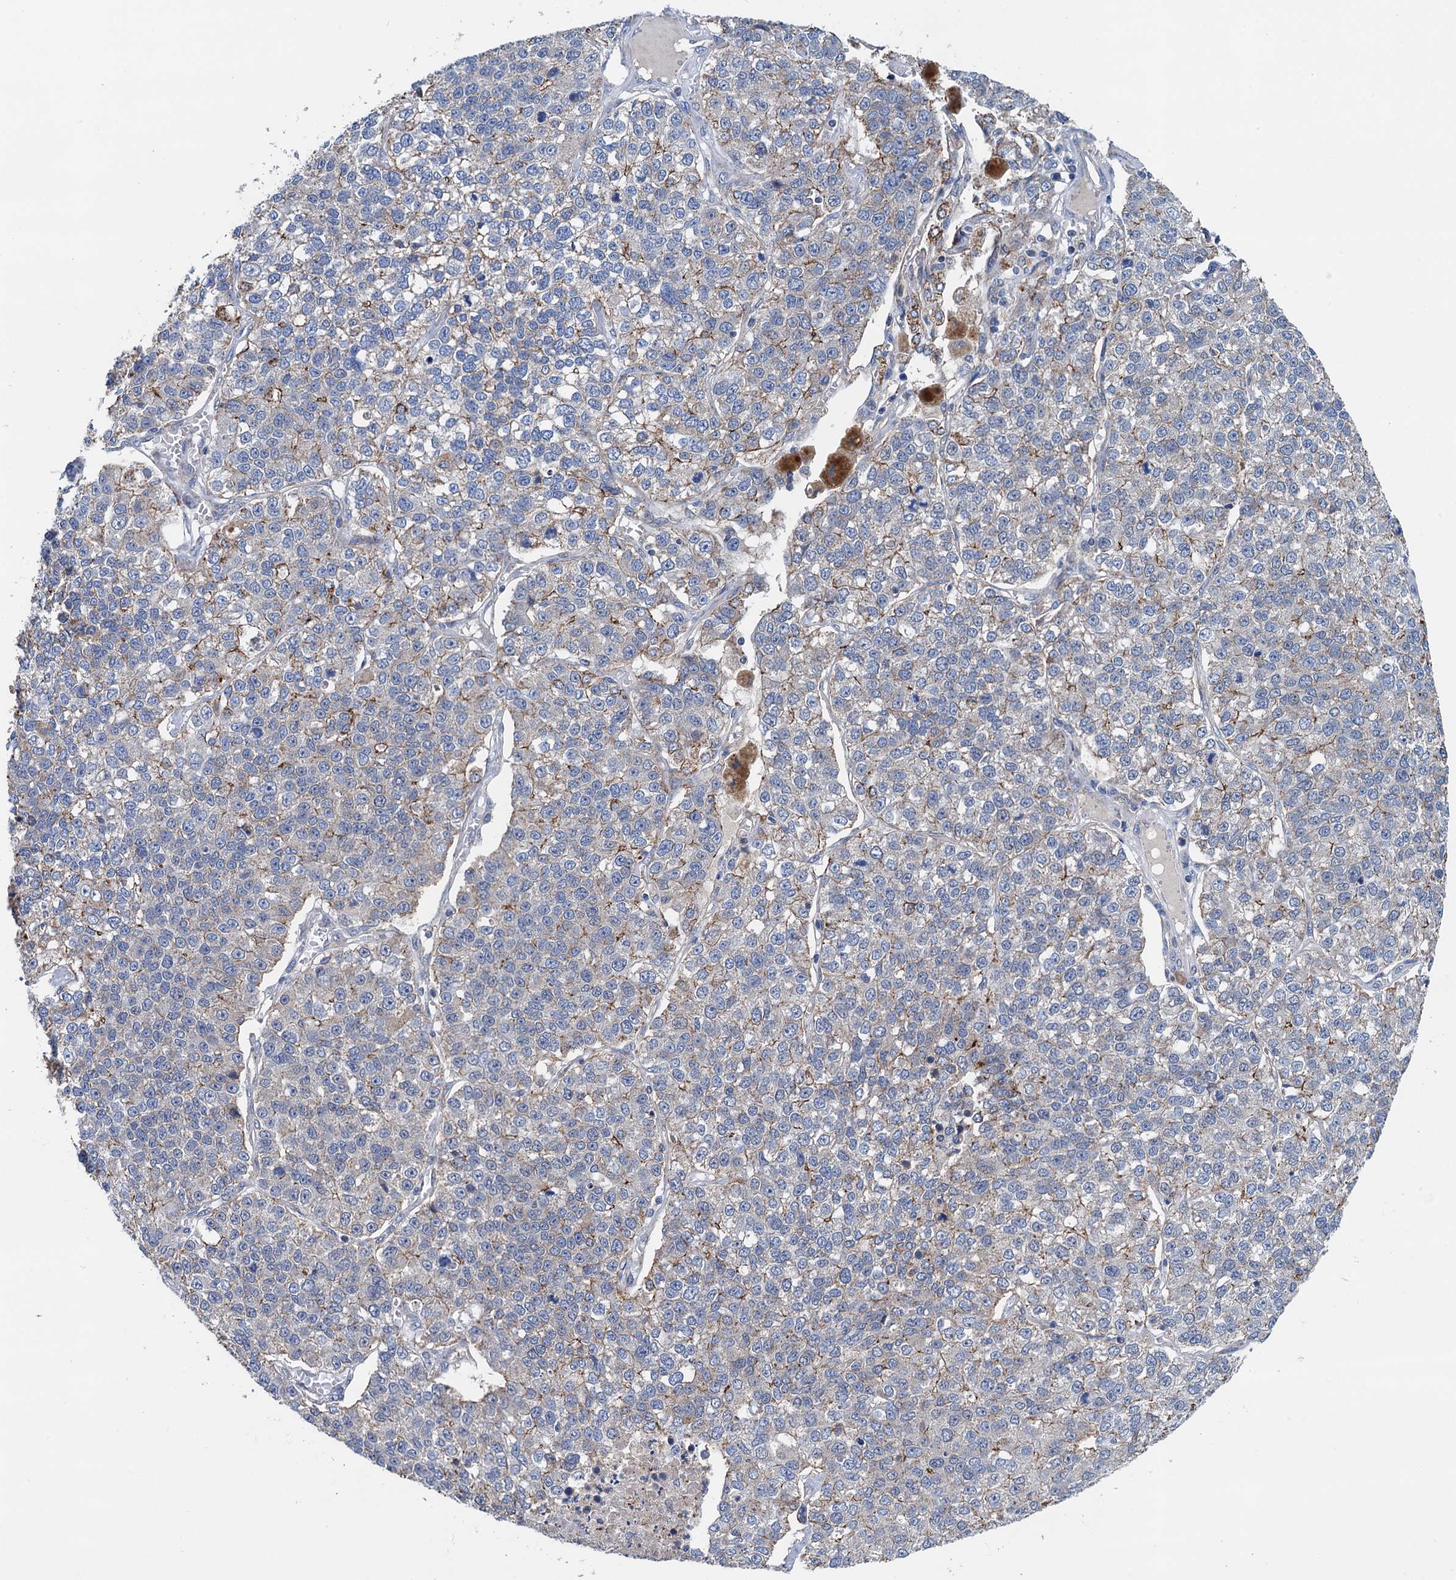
{"staining": {"intensity": "moderate", "quantity": "<25%", "location": "cytoplasmic/membranous"}, "tissue": "lung cancer", "cell_type": "Tumor cells", "image_type": "cancer", "snomed": [{"axis": "morphology", "description": "Adenocarcinoma, NOS"}, {"axis": "topography", "description": "Lung"}], "caption": "A brown stain shows moderate cytoplasmic/membranous positivity of a protein in human lung adenocarcinoma tumor cells.", "gene": "DGLUCY", "patient": {"sex": "male", "age": 49}}